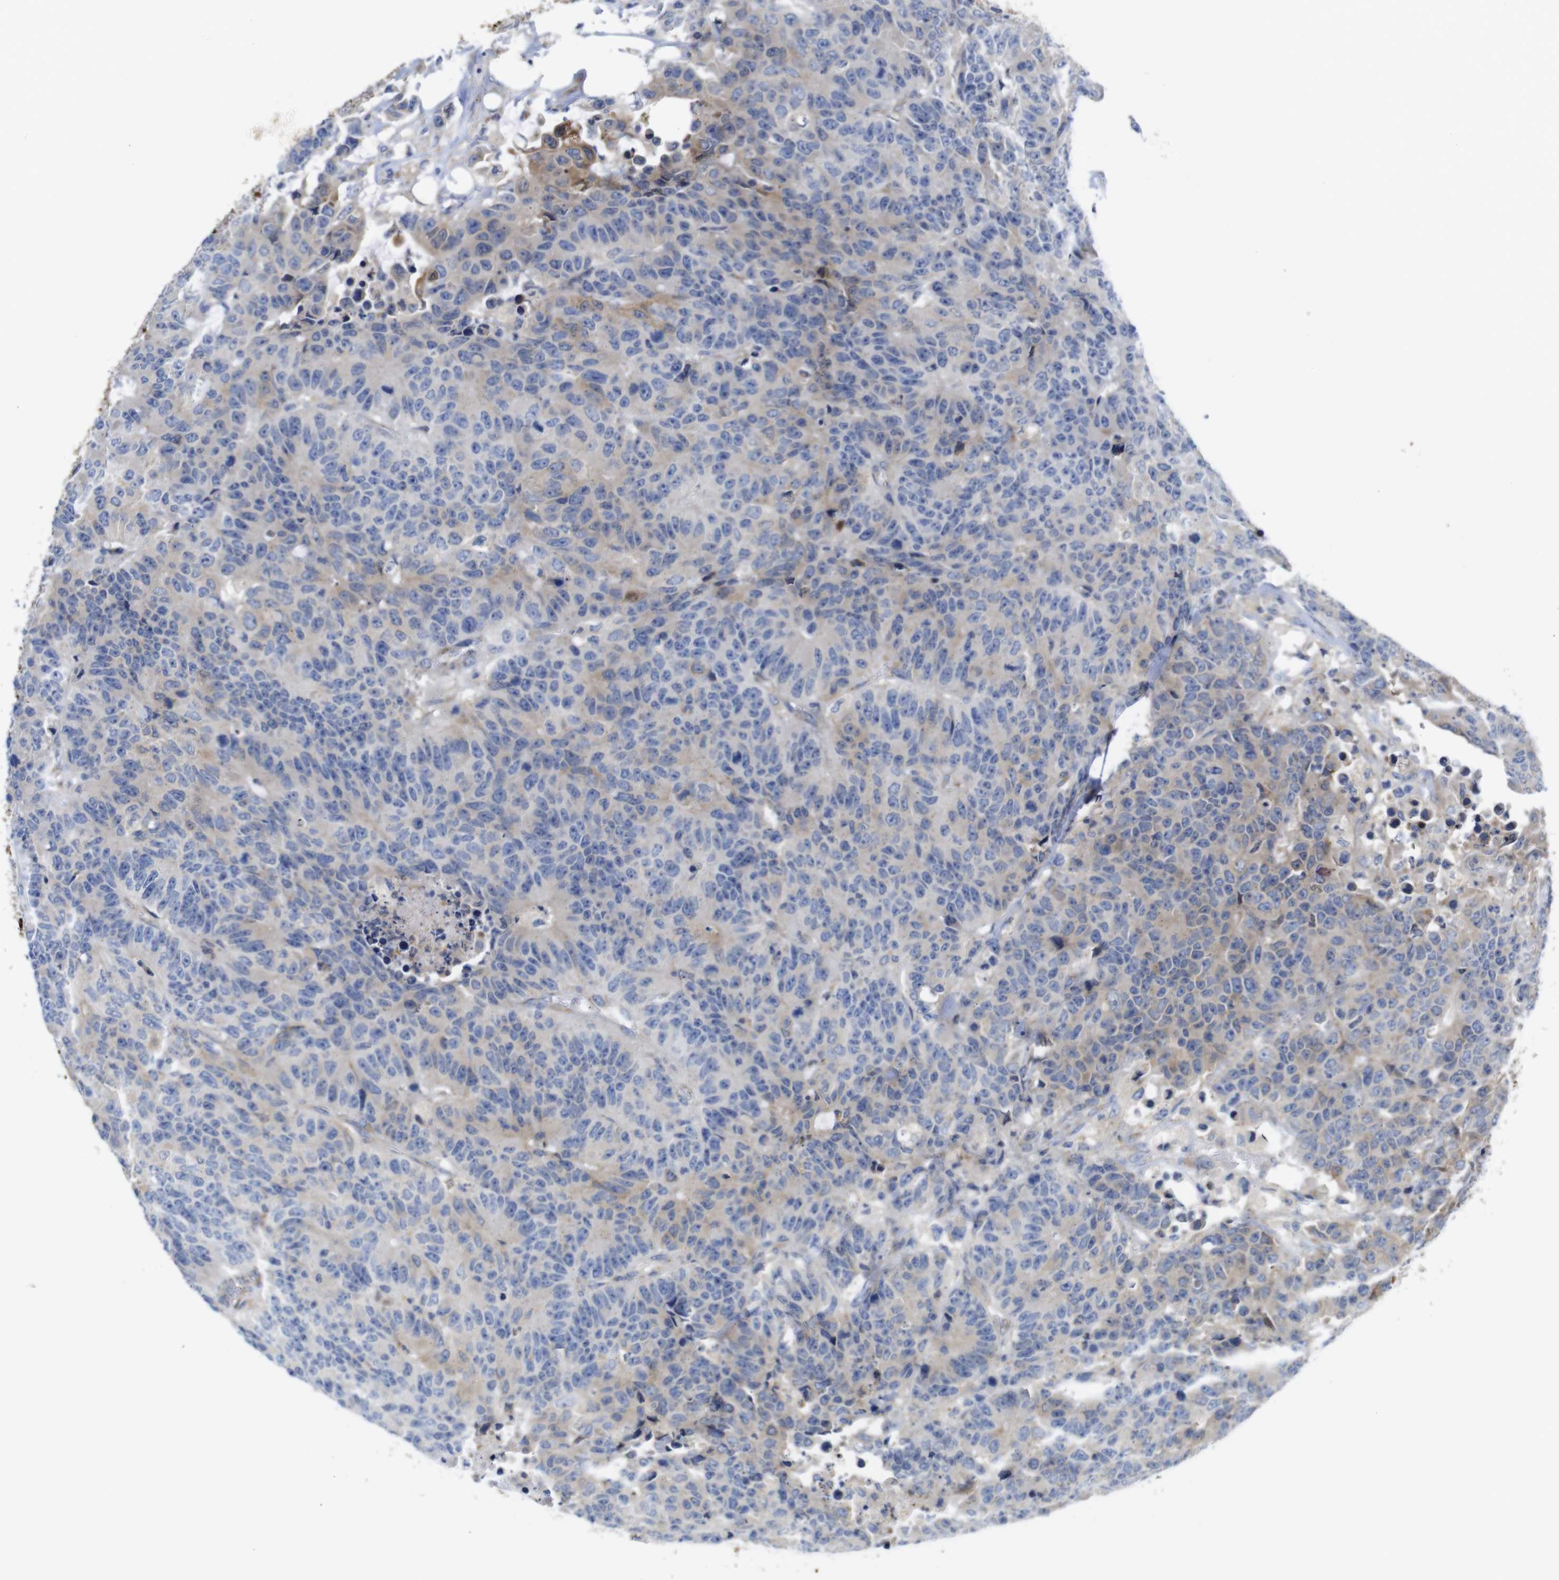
{"staining": {"intensity": "weak", "quantity": "25%-75%", "location": "cytoplasmic/membranous"}, "tissue": "colorectal cancer", "cell_type": "Tumor cells", "image_type": "cancer", "snomed": [{"axis": "morphology", "description": "Adenocarcinoma, NOS"}, {"axis": "topography", "description": "Colon"}], "caption": "Immunohistochemical staining of colorectal cancer shows weak cytoplasmic/membranous protein staining in about 25%-75% of tumor cells. Nuclei are stained in blue.", "gene": "DDRGK1", "patient": {"sex": "female", "age": 86}}